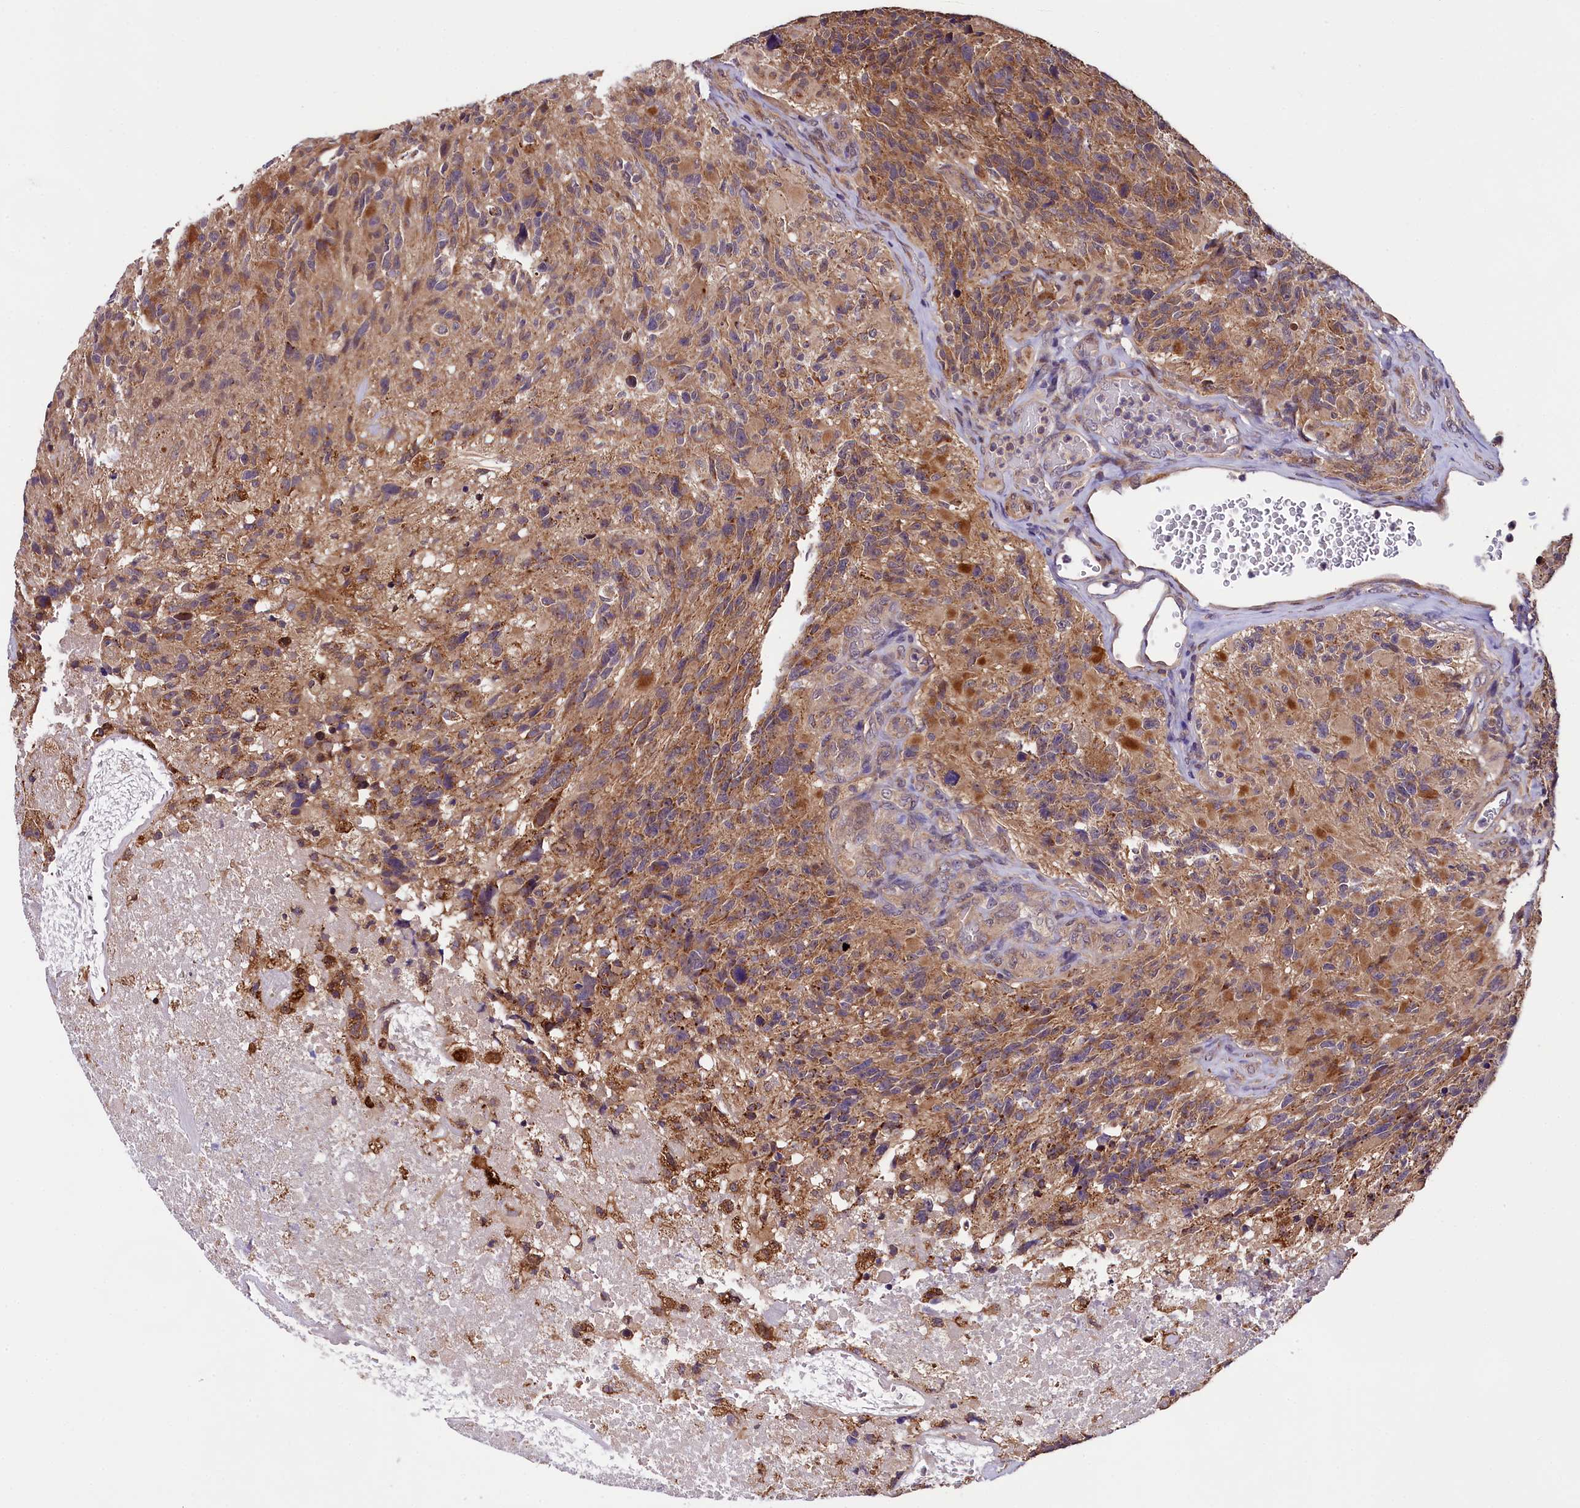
{"staining": {"intensity": "weak", "quantity": "25%-75%", "location": "cytoplasmic/membranous"}, "tissue": "glioma", "cell_type": "Tumor cells", "image_type": "cancer", "snomed": [{"axis": "morphology", "description": "Glioma, malignant, High grade"}, {"axis": "topography", "description": "Brain"}], "caption": "IHC (DAB (3,3'-diaminobenzidine)) staining of malignant glioma (high-grade) displays weak cytoplasmic/membranous protein staining in about 25%-75% of tumor cells.", "gene": "DOHH", "patient": {"sex": "male", "age": 76}}